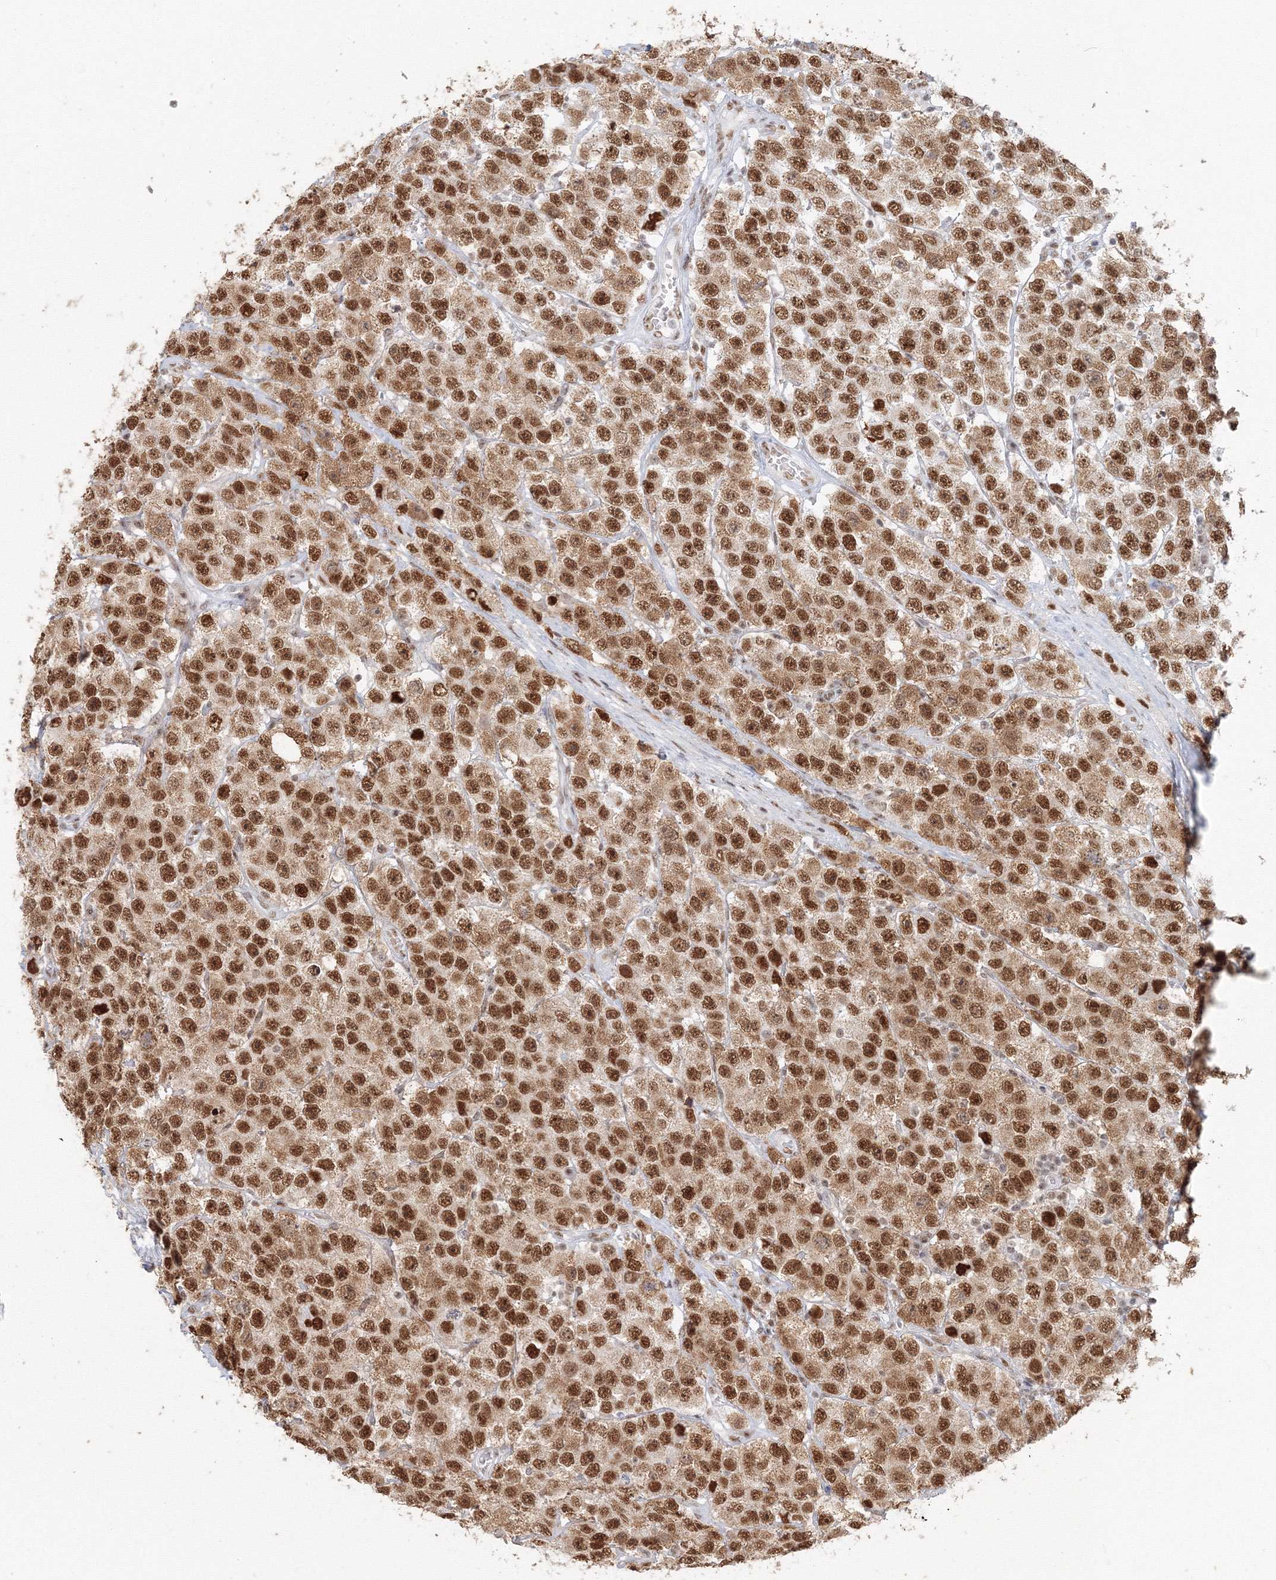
{"staining": {"intensity": "moderate", "quantity": ">75%", "location": "nuclear"}, "tissue": "testis cancer", "cell_type": "Tumor cells", "image_type": "cancer", "snomed": [{"axis": "morphology", "description": "Seminoma, NOS"}, {"axis": "topography", "description": "Testis"}], "caption": "A medium amount of moderate nuclear expression is identified in about >75% of tumor cells in testis cancer (seminoma) tissue. The staining is performed using DAB (3,3'-diaminobenzidine) brown chromogen to label protein expression. The nuclei are counter-stained blue using hematoxylin.", "gene": "PPP4R2", "patient": {"sex": "male", "age": 28}}